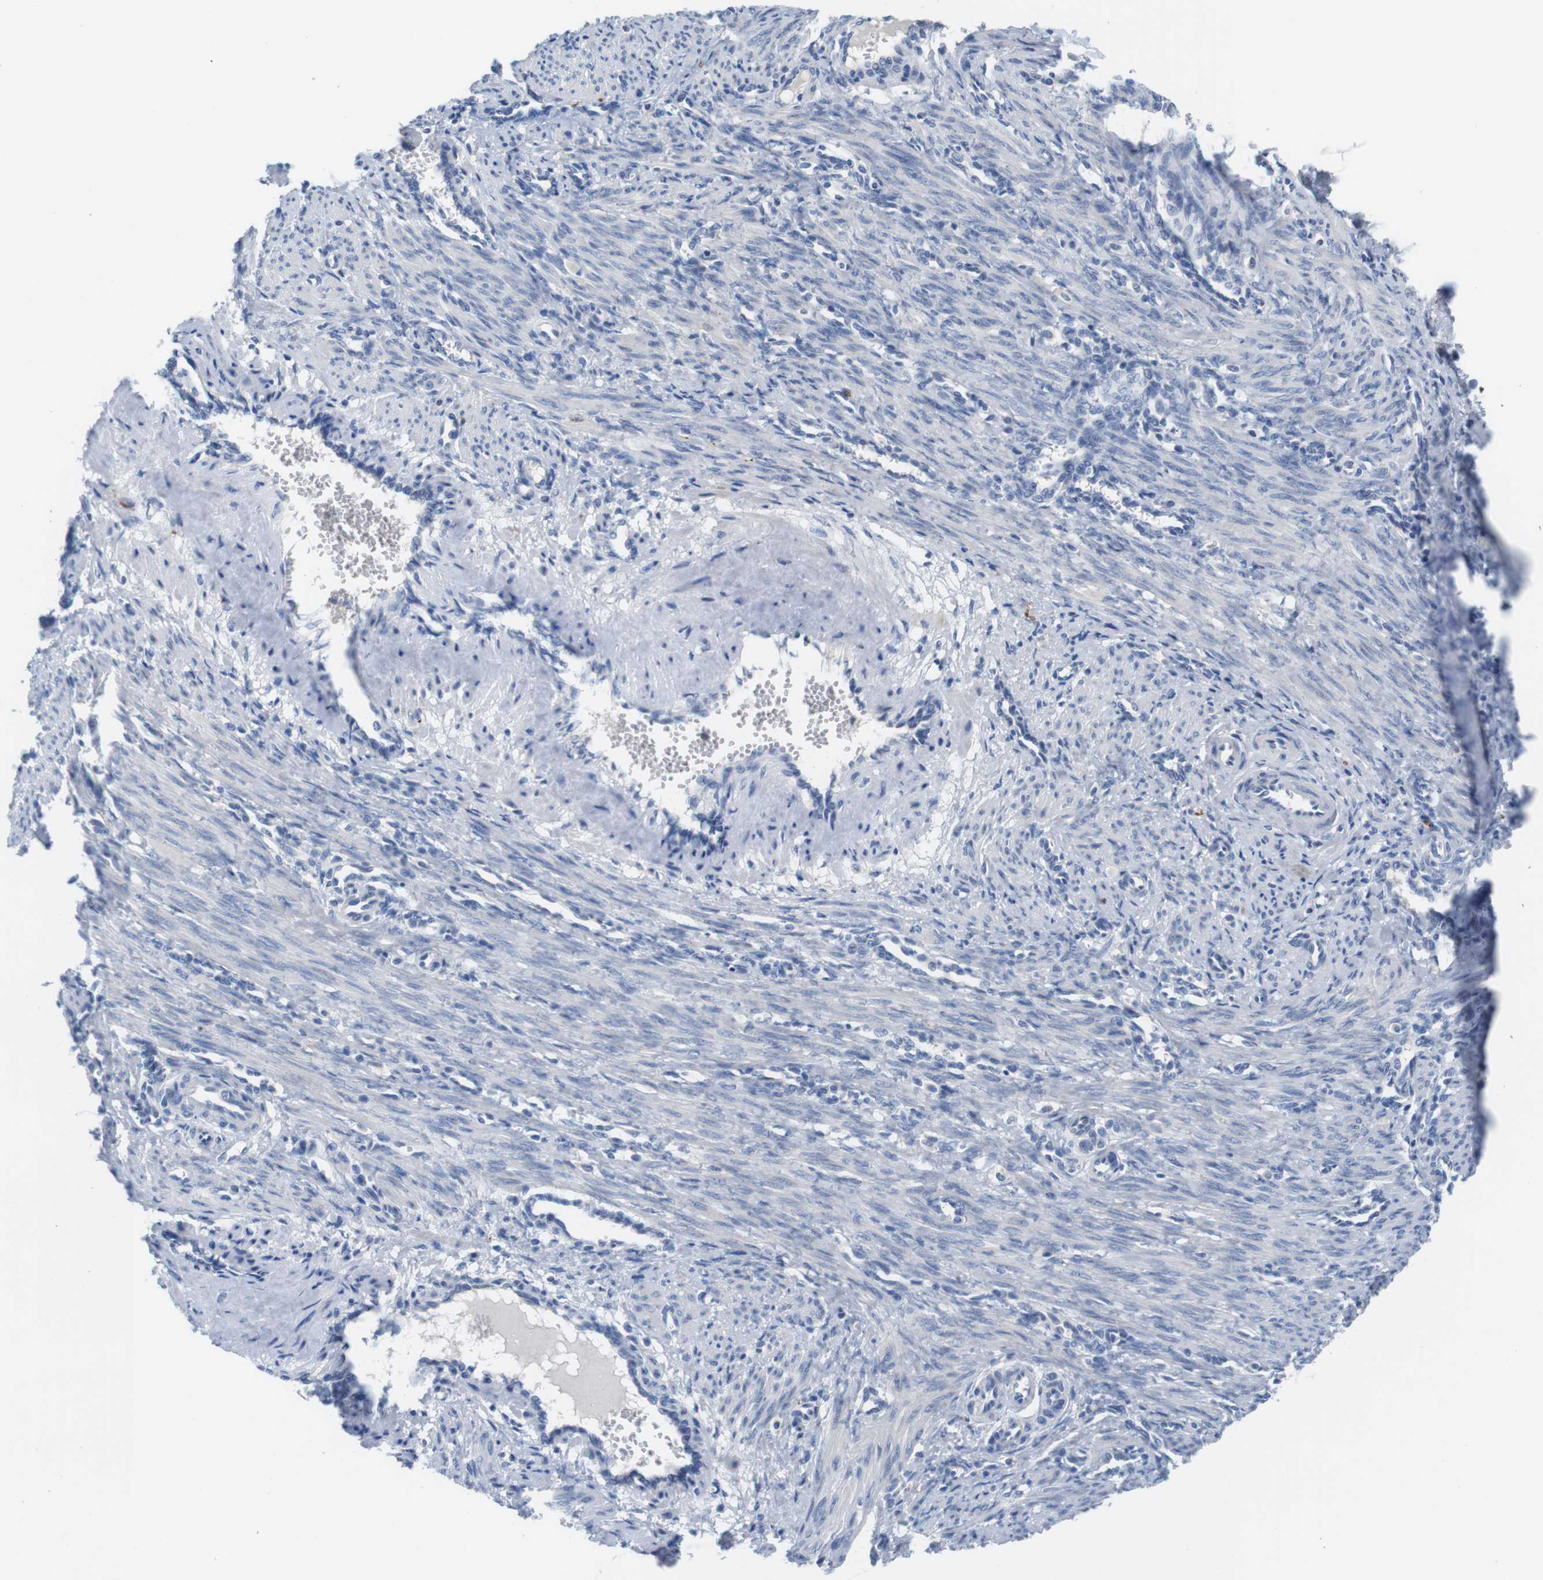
{"staining": {"intensity": "negative", "quantity": "none", "location": "none"}, "tissue": "smooth muscle", "cell_type": "Smooth muscle cells", "image_type": "normal", "snomed": [{"axis": "morphology", "description": "Normal tissue, NOS"}, {"axis": "topography", "description": "Endometrium"}], "caption": "A high-resolution image shows immunohistochemistry (IHC) staining of benign smooth muscle, which displays no significant positivity in smooth muscle cells.", "gene": "MAP6", "patient": {"sex": "female", "age": 33}}